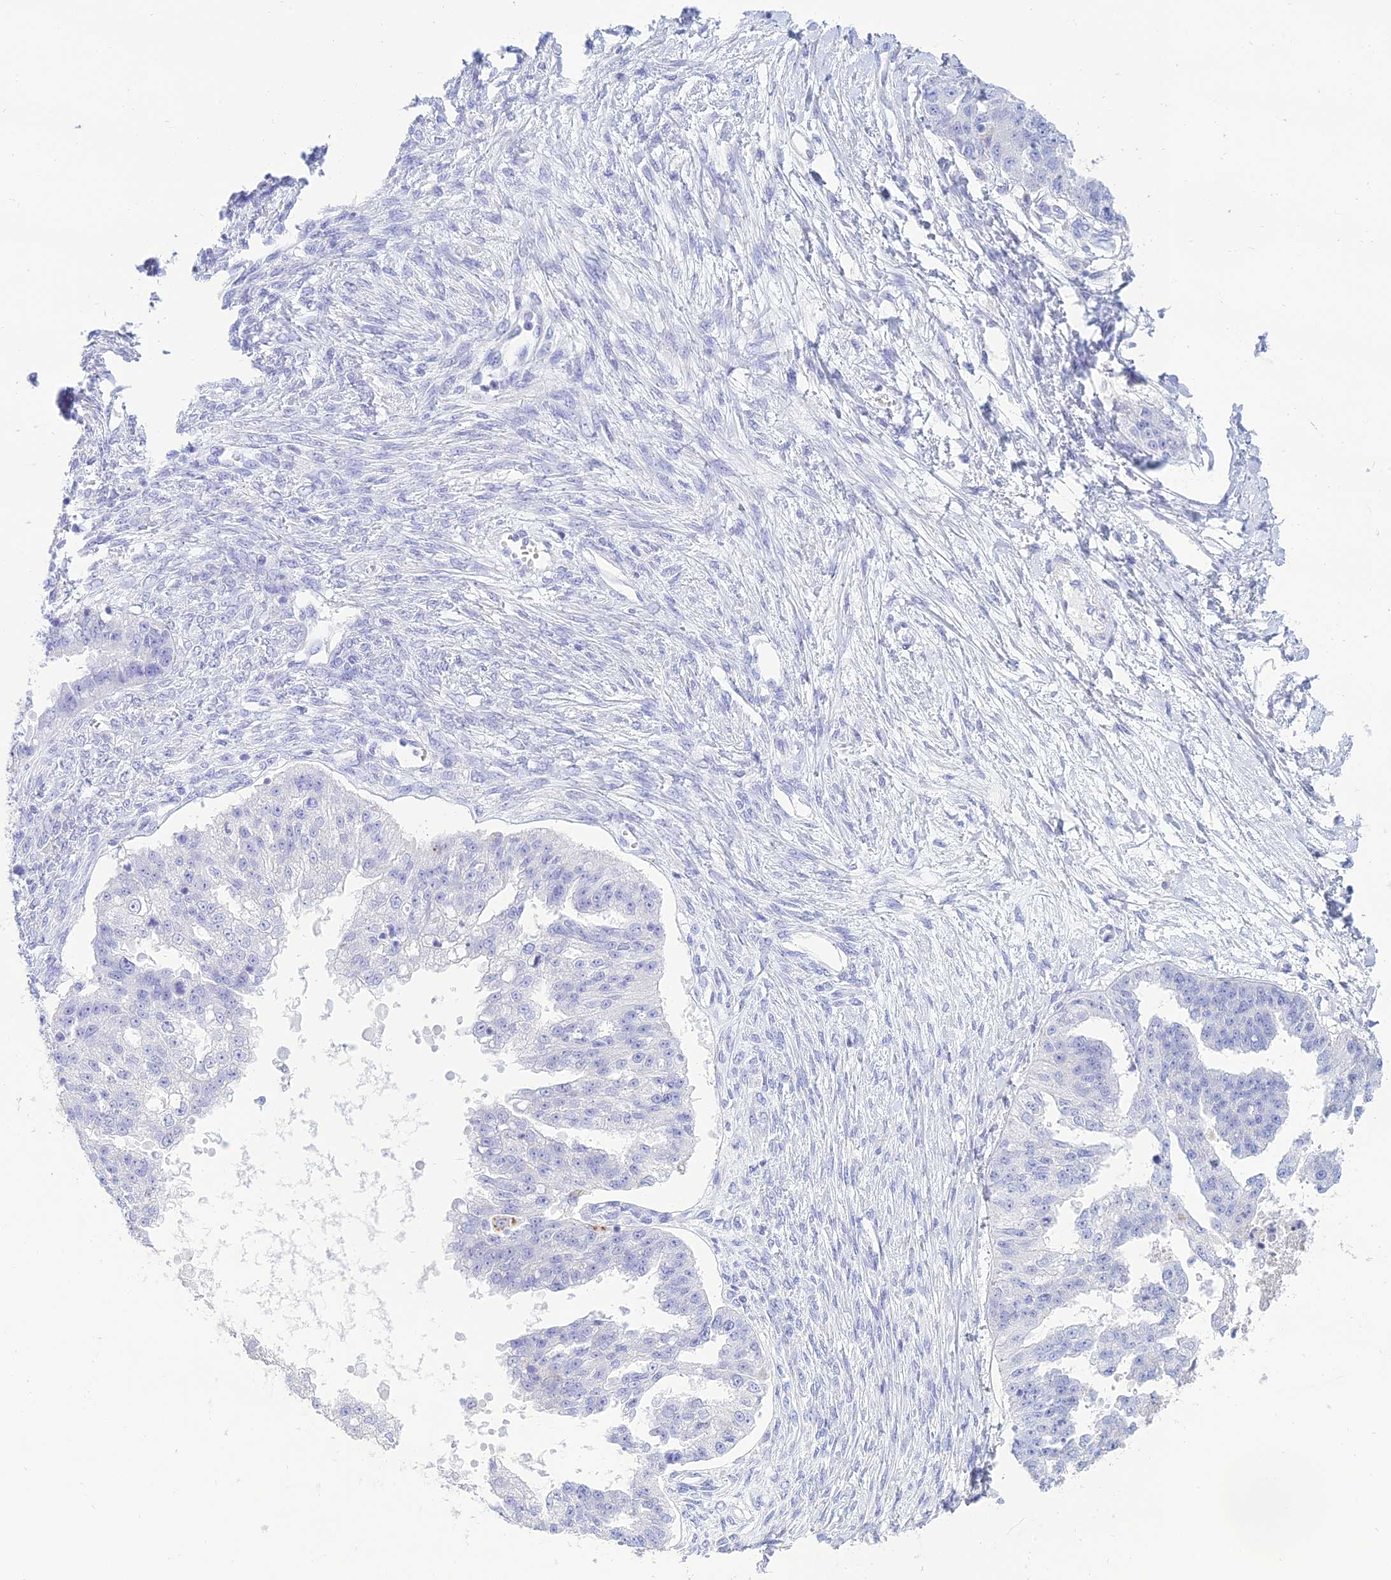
{"staining": {"intensity": "negative", "quantity": "none", "location": "none"}, "tissue": "ovarian cancer", "cell_type": "Tumor cells", "image_type": "cancer", "snomed": [{"axis": "morphology", "description": "Cystadenocarcinoma, serous, NOS"}, {"axis": "topography", "description": "Ovary"}], "caption": "Photomicrograph shows no protein staining in tumor cells of ovarian cancer (serous cystadenocarcinoma) tissue.", "gene": "MAL2", "patient": {"sex": "female", "age": 58}}